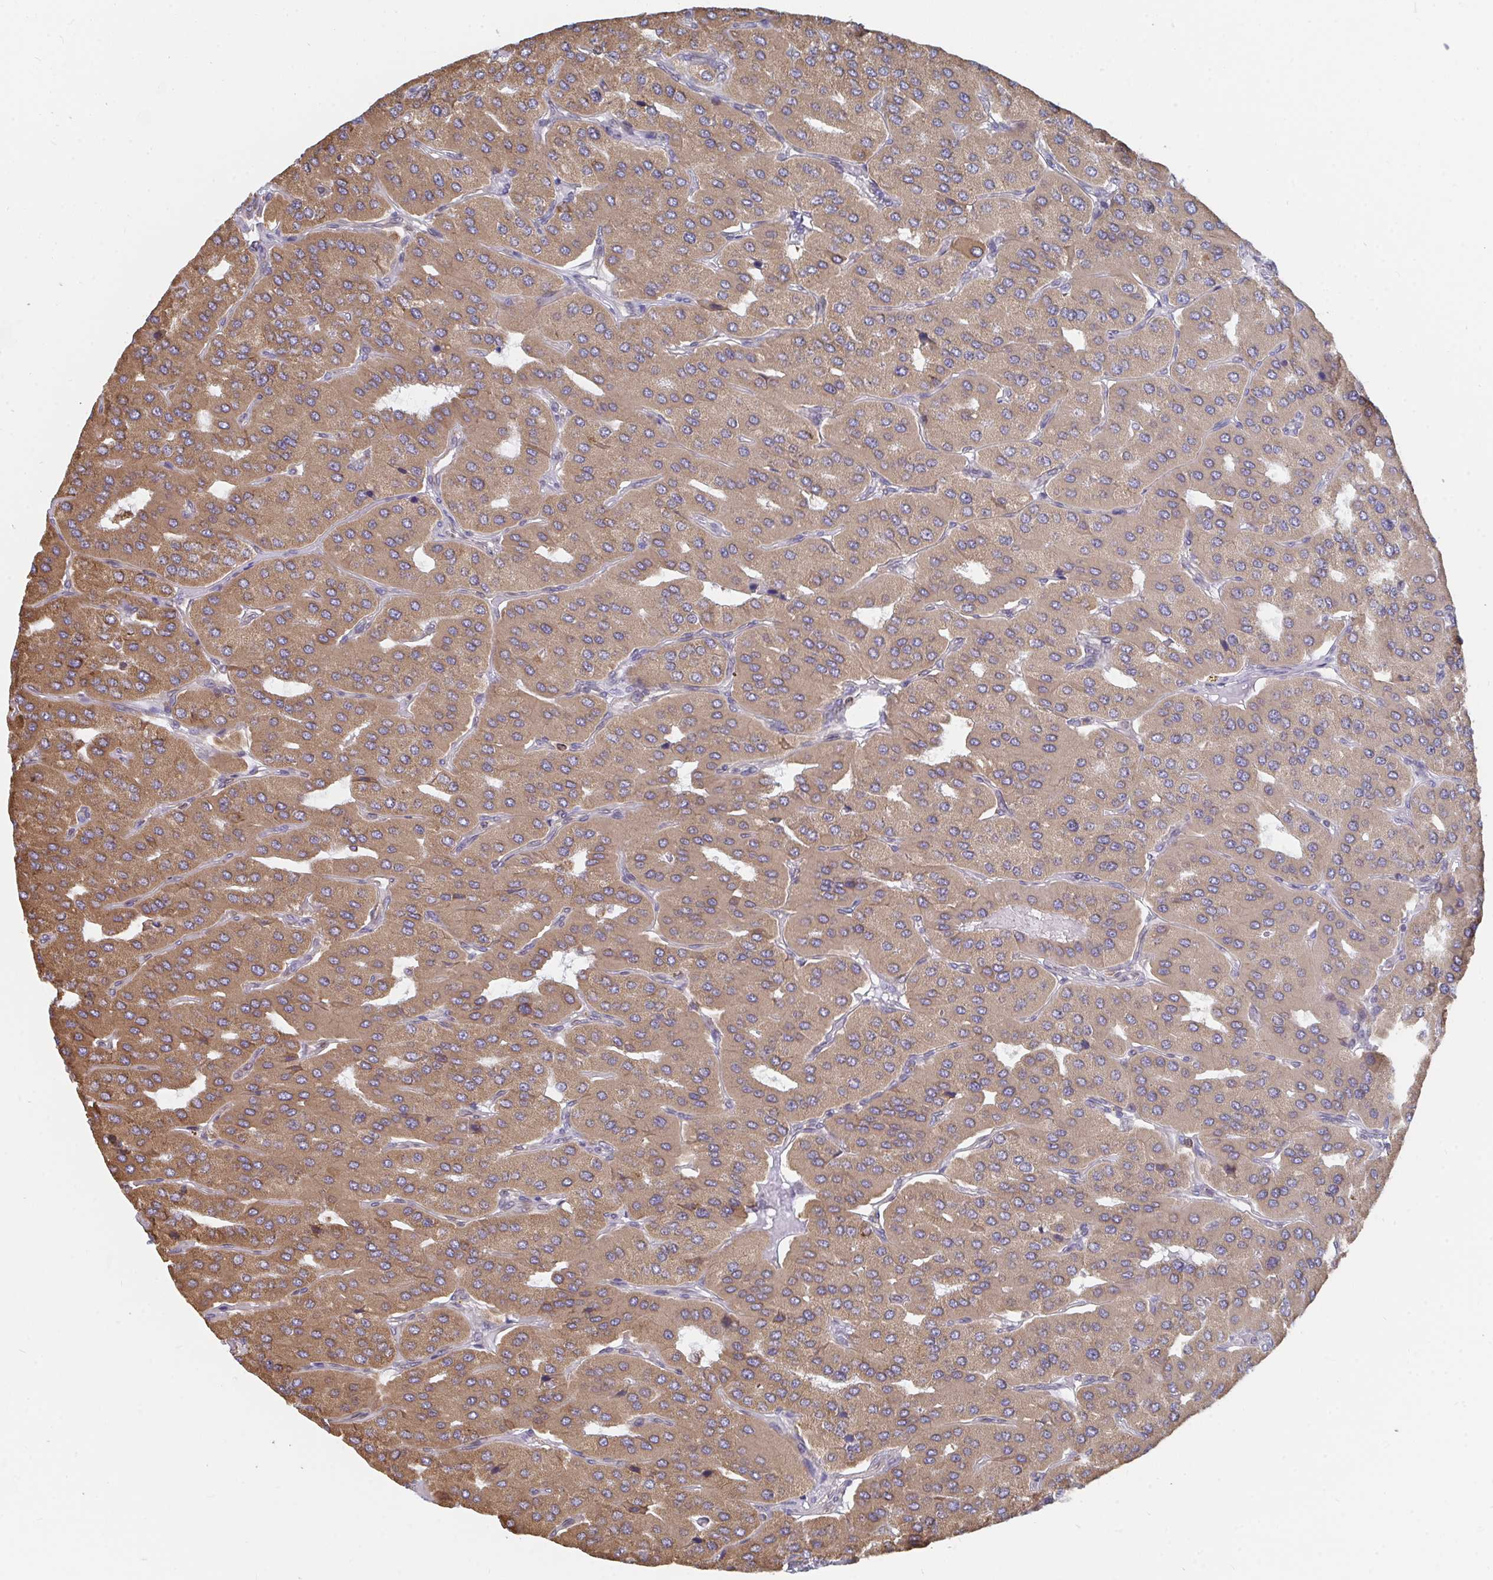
{"staining": {"intensity": "moderate", "quantity": ">75%", "location": "cytoplasmic/membranous"}, "tissue": "parathyroid gland", "cell_type": "Glandular cells", "image_type": "normal", "snomed": [{"axis": "morphology", "description": "Normal tissue, NOS"}, {"axis": "morphology", "description": "Adenoma, NOS"}, {"axis": "topography", "description": "Parathyroid gland"}], "caption": "Human parathyroid gland stained with a protein marker demonstrates moderate staining in glandular cells.", "gene": "ELAVL1", "patient": {"sex": "female", "age": 86}}